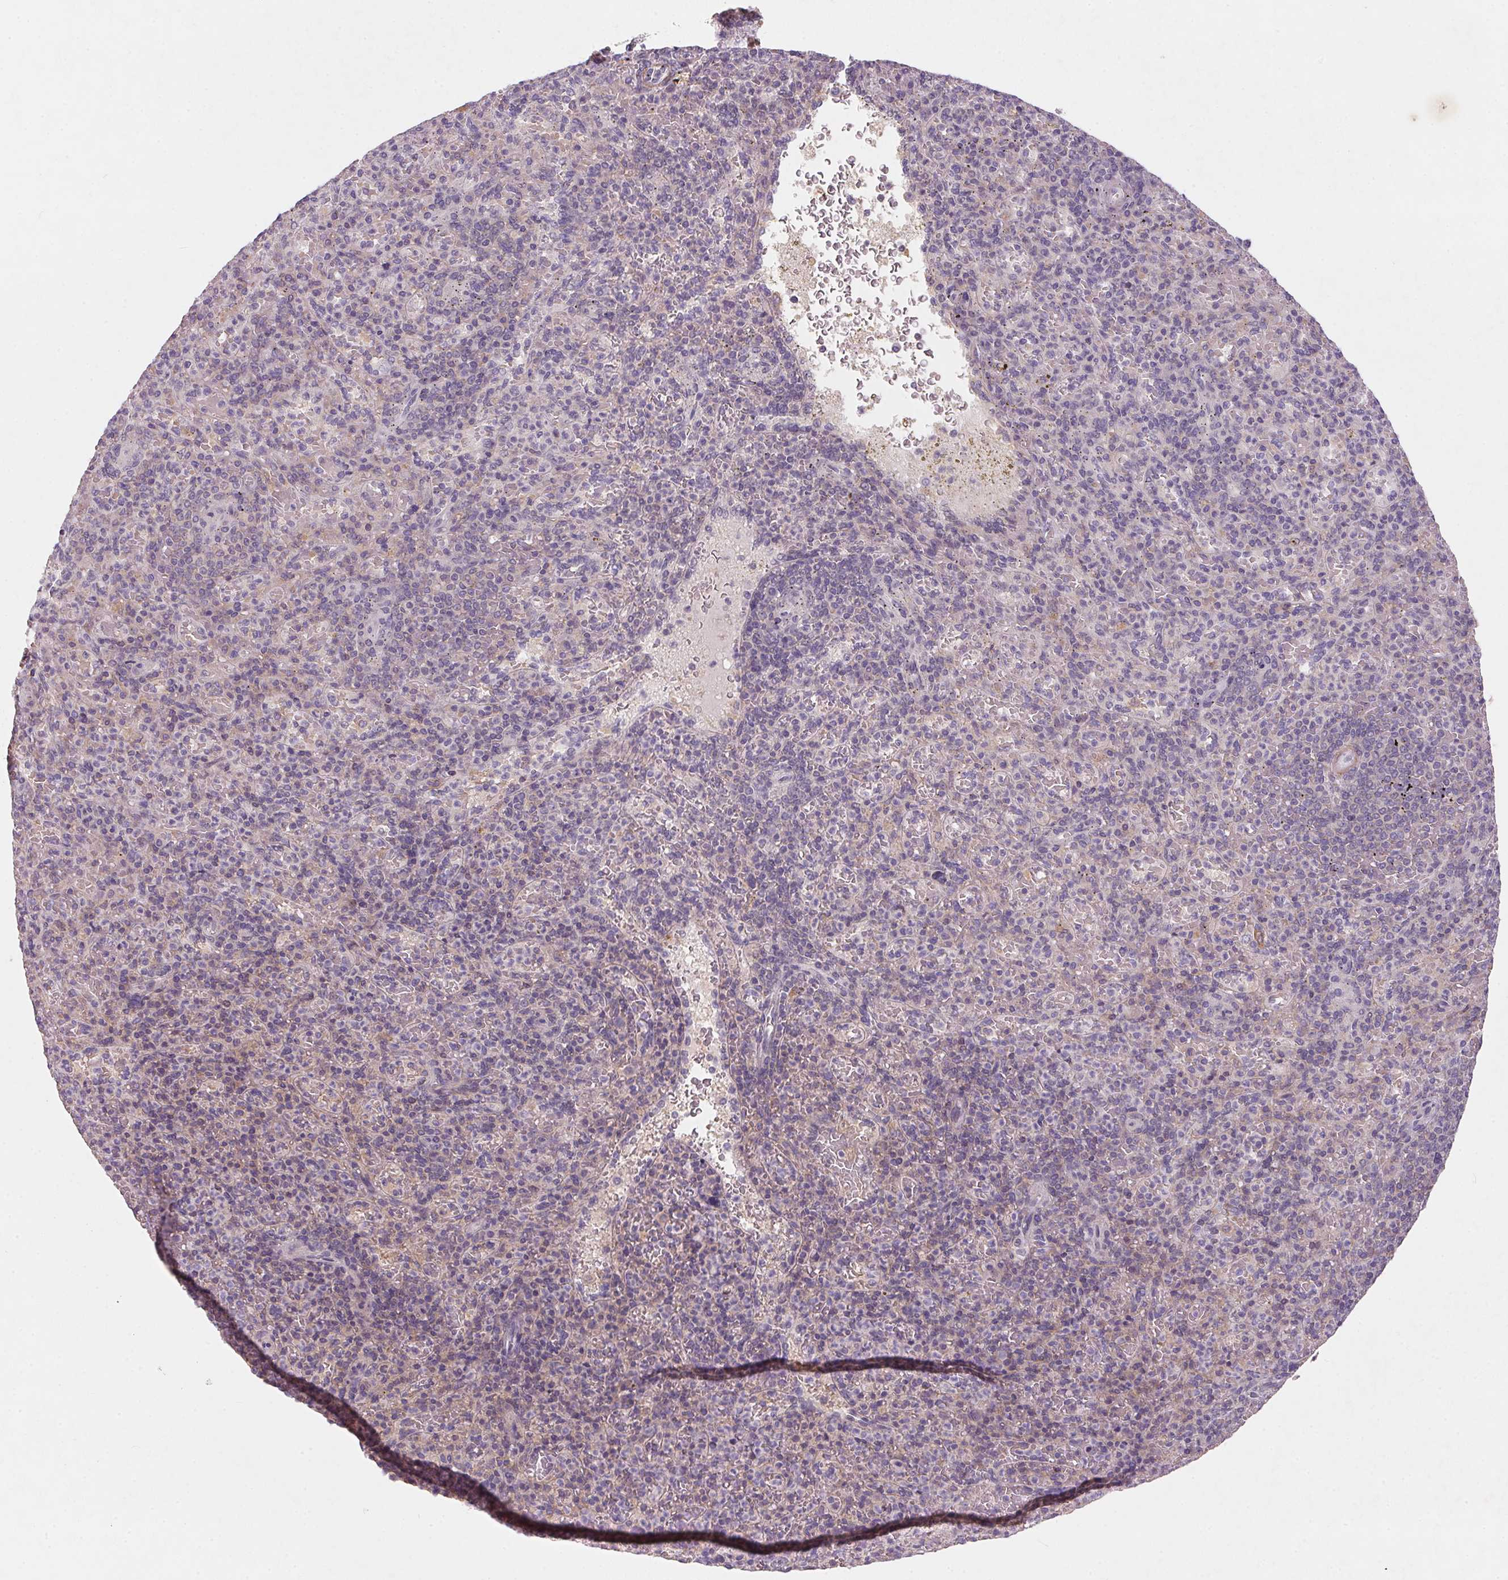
{"staining": {"intensity": "weak", "quantity": "<25%", "location": "cytoplasmic/membranous"}, "tissue": "spleen", "cell_type": "Cells in red pulp", "image_type": "normal", "snomed": [{"axis": "morphology", "description": "Normal tissue, NOS"}, {"axis": "topography", "description": "Spleen"}], "caption": "High power microscopy micrograph of an IHC micrograph of benign spleen, revealing no significant expression in cells in red pulp. (Immunohistochemistry (ihc), brightfield microscopy, high magnification).", "gene": "KCNK15", "patient": {"sex": "female", "age": 74}}